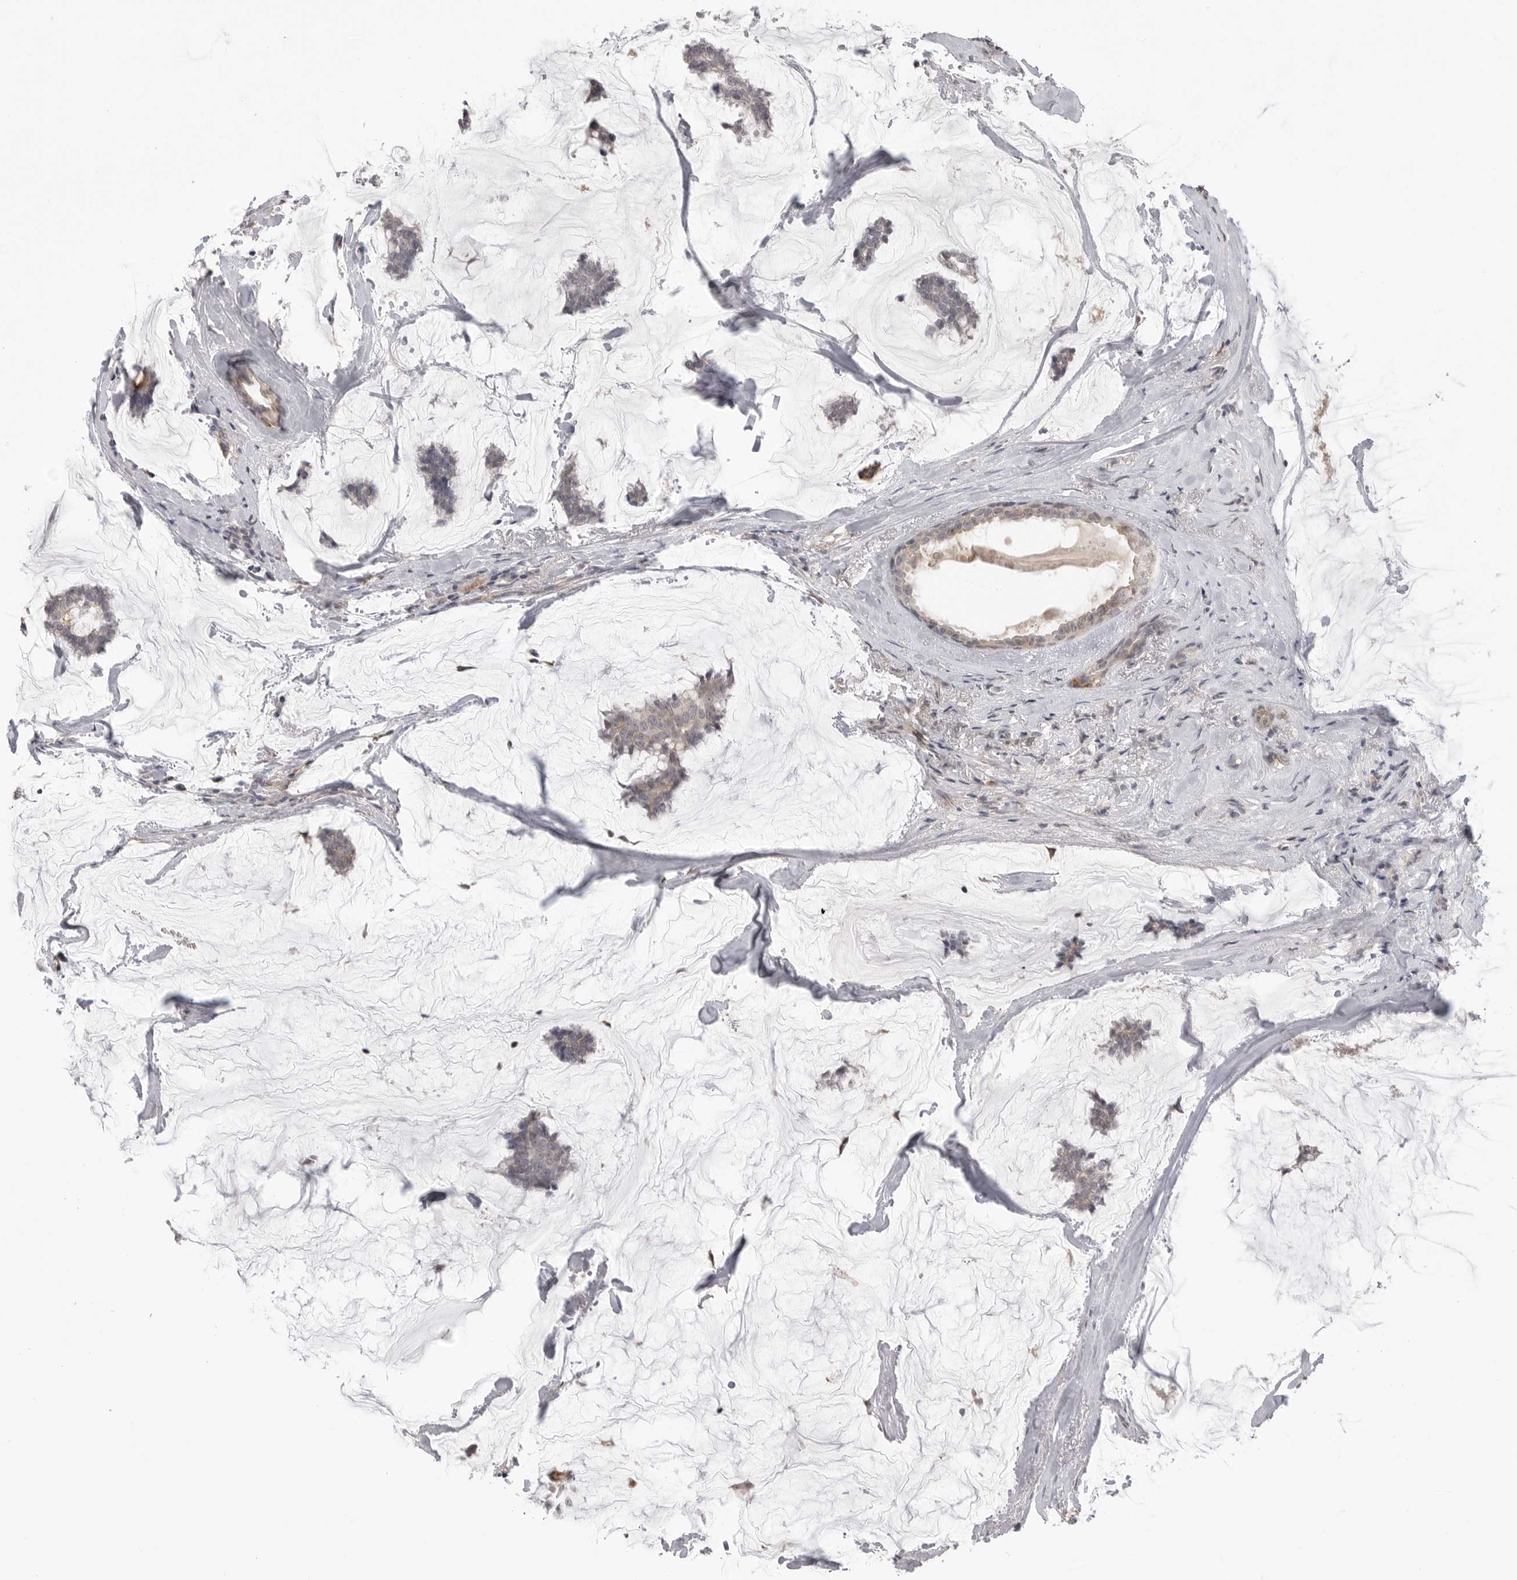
{"staining": {"intensity": "weak", "quantity": "25%-75%", "location": "cytoplasmic/membranous"}, "tissue": "breast cancer", "cell_type": "Tumor cells", "image_type": "cancer", "snomed": [{"axis": "morphology", "description": "Duct carcinoma"}, {"axis": "topography", "description": "Breast"}], "caption": "Brown immunohistochemical staining in human breast invasive ductal carcinoma exhibits weak cytoplasmic/membranous positivity in approximately 25%-75% of tumor cells. Nuclei are stained in blue.", "gene": "IFNGR1", "patient": {"sex": "female", "age": 93}}